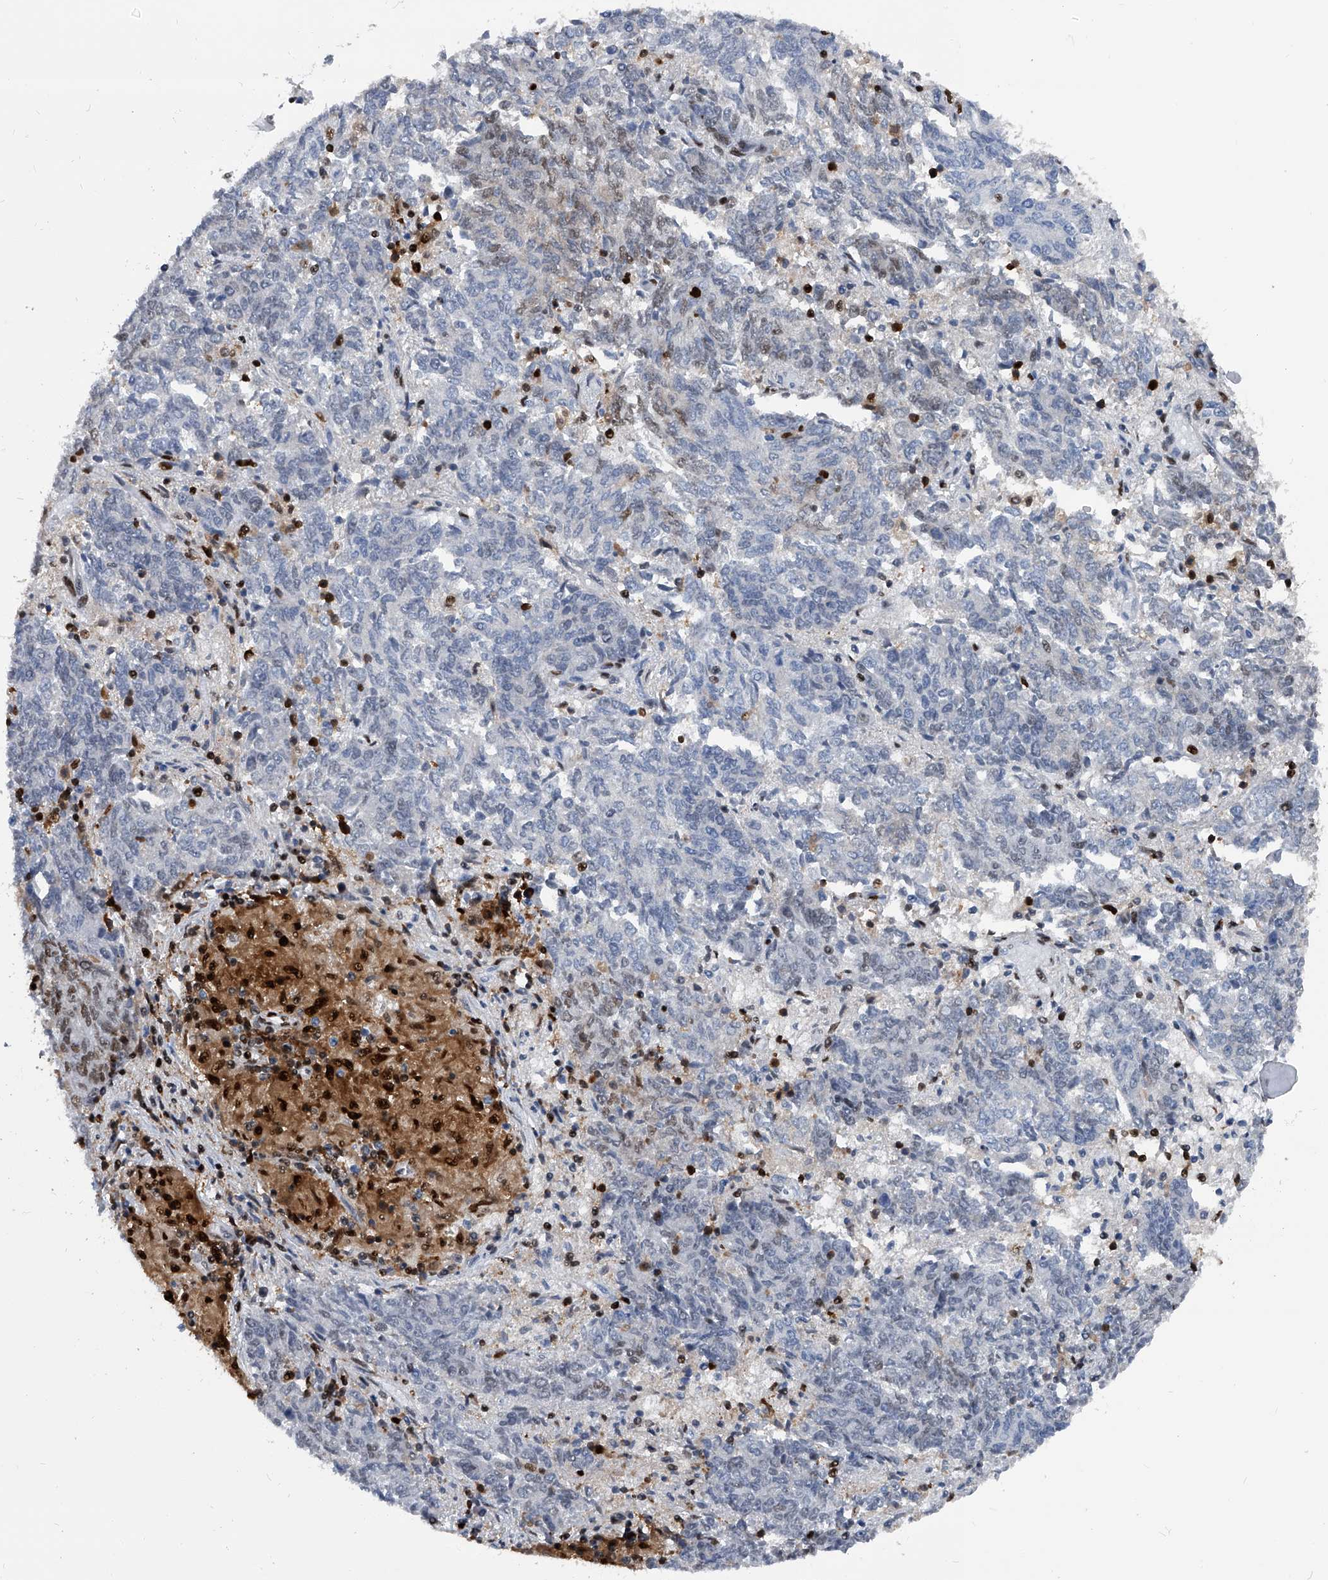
{"staining": {"intensity": "negative", "quantity": "none", "location": "none"}, "tissue": "endometrial cancer", "cell_type": "Tumor cells", "image_type": "cancer", "snomed": [{"axis": "morphology", "description": "Adenocarcinoma, NOS"}, {"axis": "topography", "description": "Endometrium"}], "caption": "Endometrial adenocarcinoma stained for a protein using IHC reveals no positivity tumor cells.", "gene": "FKBP5", "patient": {"sex": "female", "age": 80}}